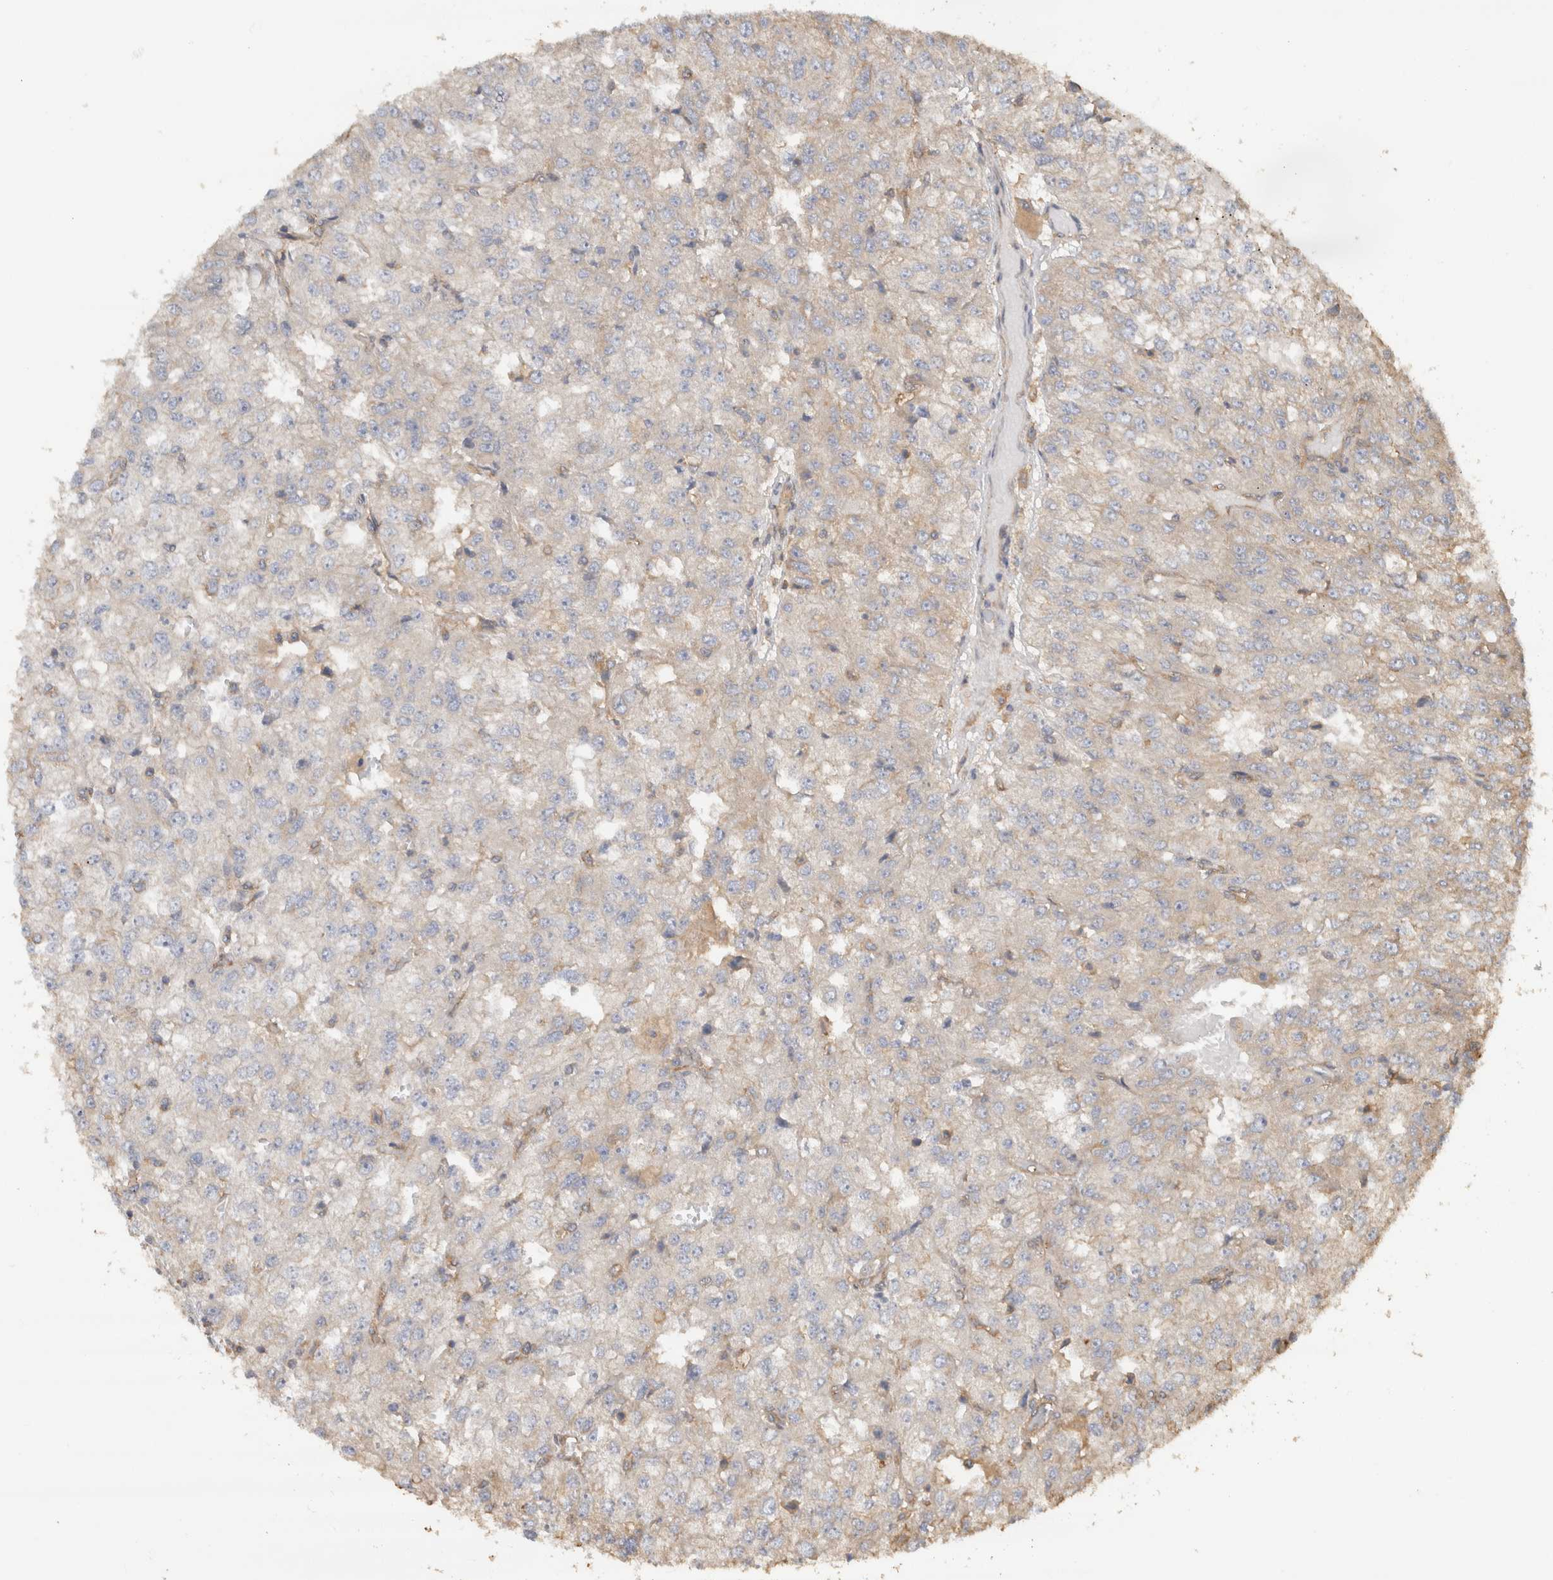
{"staining": {"intensity": "negative", "quantity": "none", "location": "none"}, "tissue": "renal cancer", "cell_type": "Tumor cells", "image_type": "cancer", "snomed": [{"axis": "morphology", "description": "Adenocarcinoma, NOS"}, {"axis": "topography", "description": "Kidney"}], "caption": "Tumor cells show no significant positivity in renal cancer. (Stains: DAB (3,3'-diaminobenzidine) immunohistochemistry with hematoxylin counter stain, Microscopy: brightfield microscopy at high magnification).", "gene": "EIF4G3", "patient": {"sex": "female", "age": 54}}